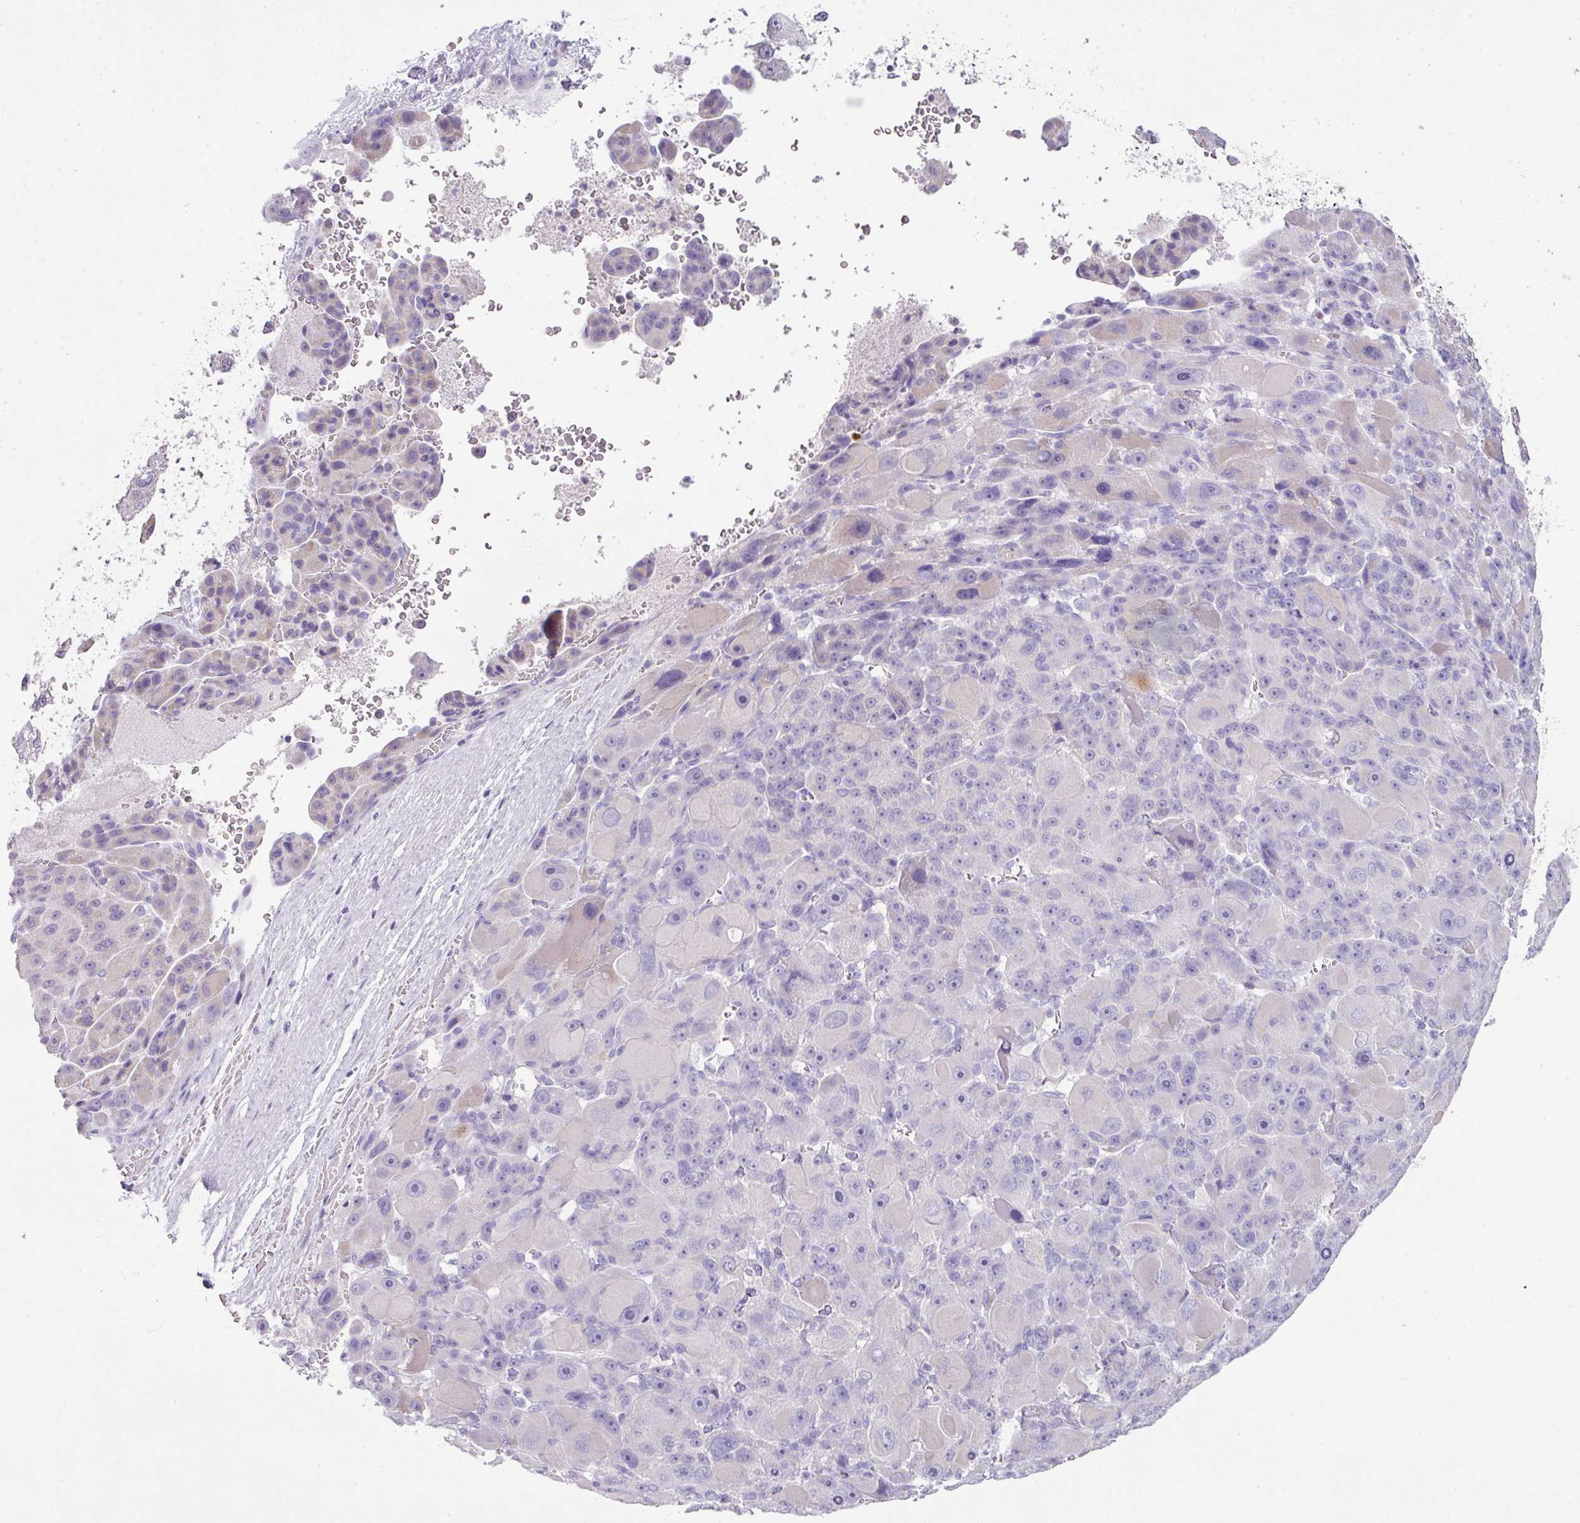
{"staining": {"intensity": "negative", "quantity": "none", "location": "none"}, "tissue": "liver cancer", "cell_type": "Tumor cells", "image_type": "cancer", "snomed": [{"axis": "morphology", "description": "Carcinoma, Hepatocellular, NOS"}, {"axis": "topography", "description": "Liver"}], "caption": "The photomicrograph reveals no significant positivity in tumor cells of liver cancer. The staining was performed using DAB (3,3'-diaminobenzidine) to visualize the protein expression in brown, while the nuclei were stained in blue with hematoxylin (Magnification: 20x).", "gene": "BCL11A", "patient": {"sex": "male", "age": 76}}